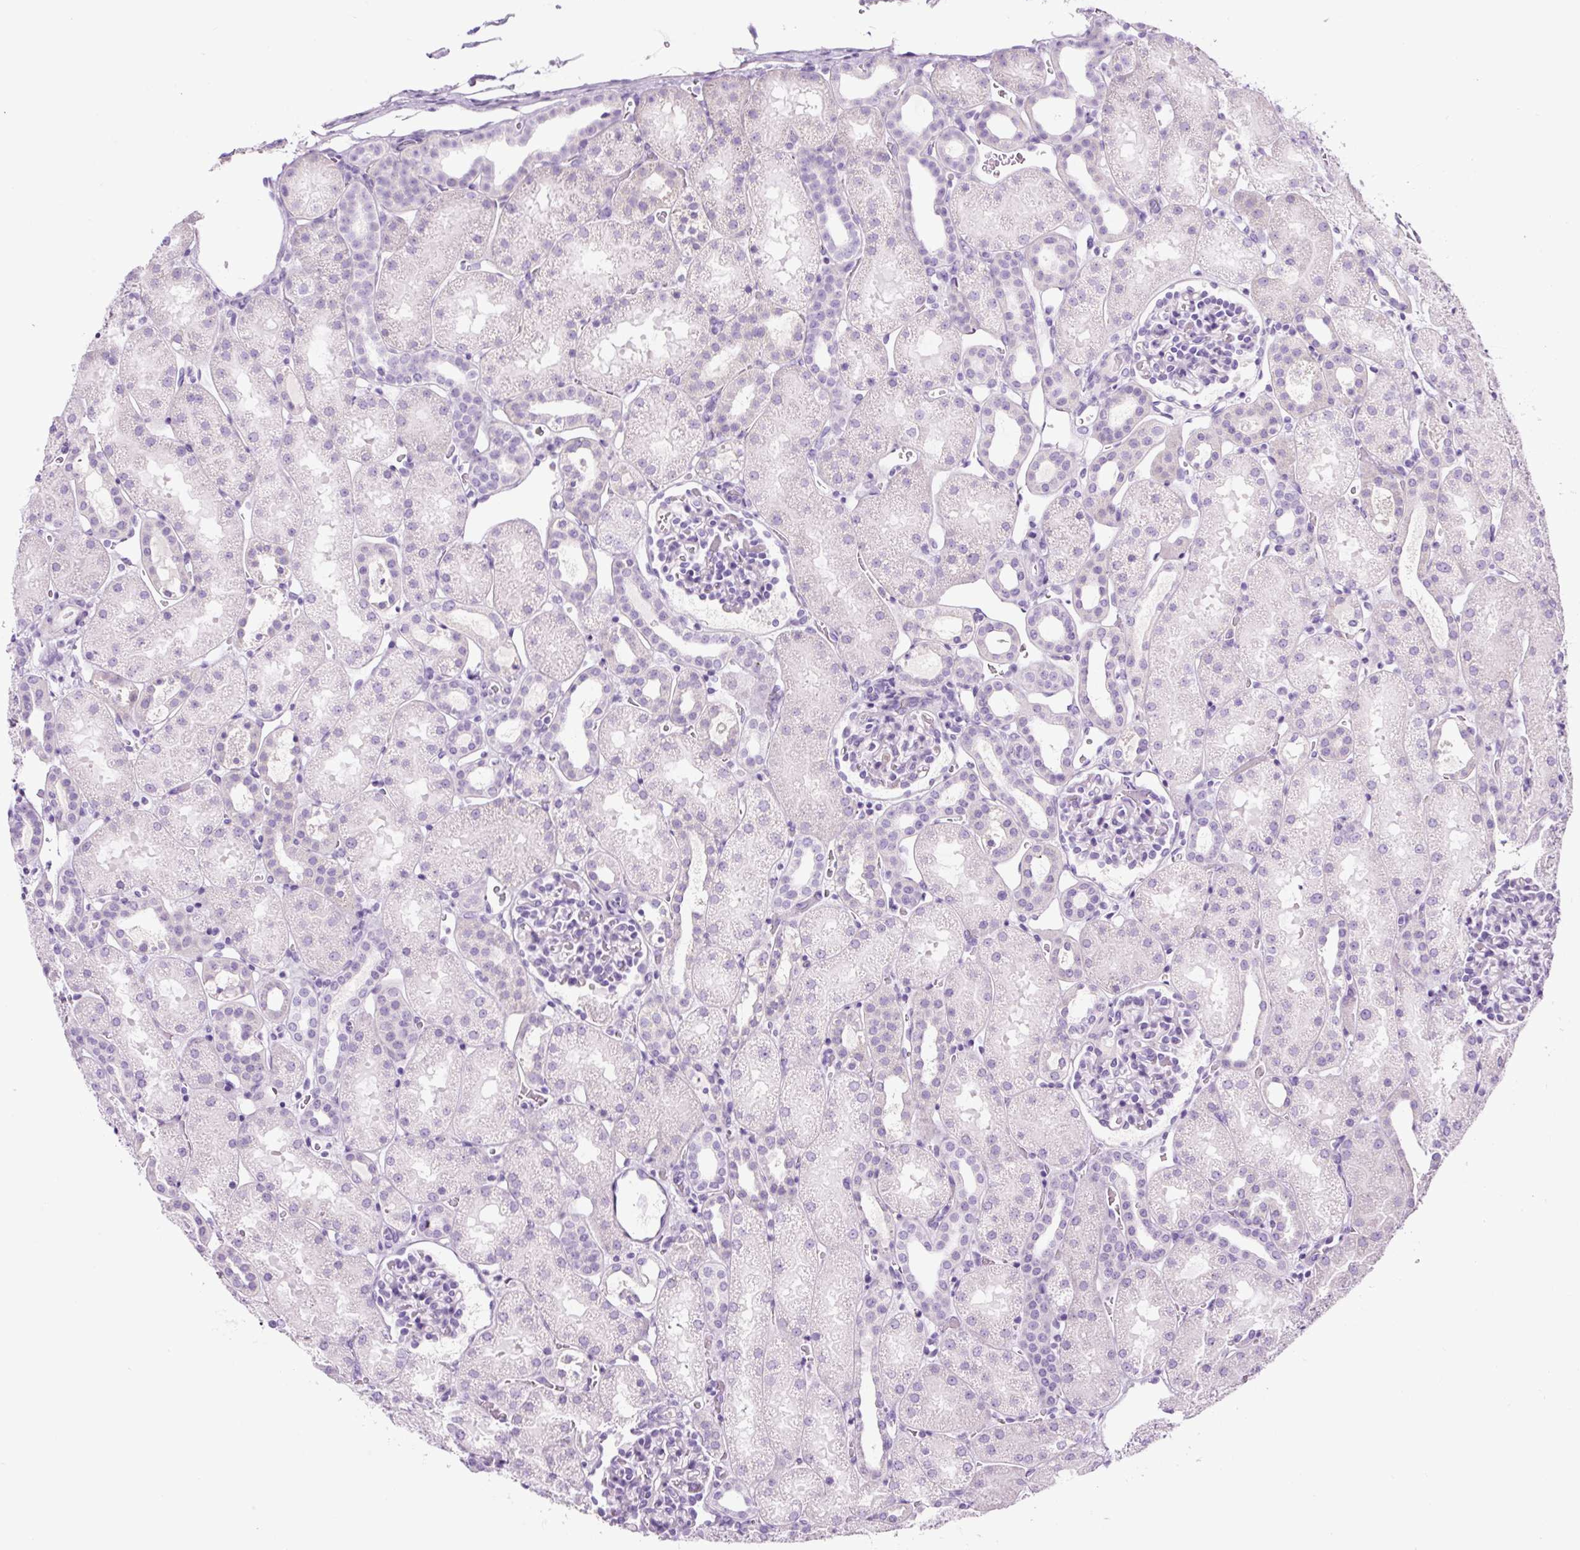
{"staining": {"intensity": "negative", "quantity": "none", "location": "none"}, "tissue": "kidney", "cell_type": "Cells in glomeruli", "image_type": "normal", "snomed": [{"axis": "morphology", "description": "Normal tissue, NOS"}, {"axis": "topography", "description": "Kidney"}], "caption": "An immunohistochemistry micrograph of unremarkable kidney is shown. There is no staining in cells in glomeruli of kidney.", "gene": "RNF212B", "patient": {"sex": "male", "age": 2}}